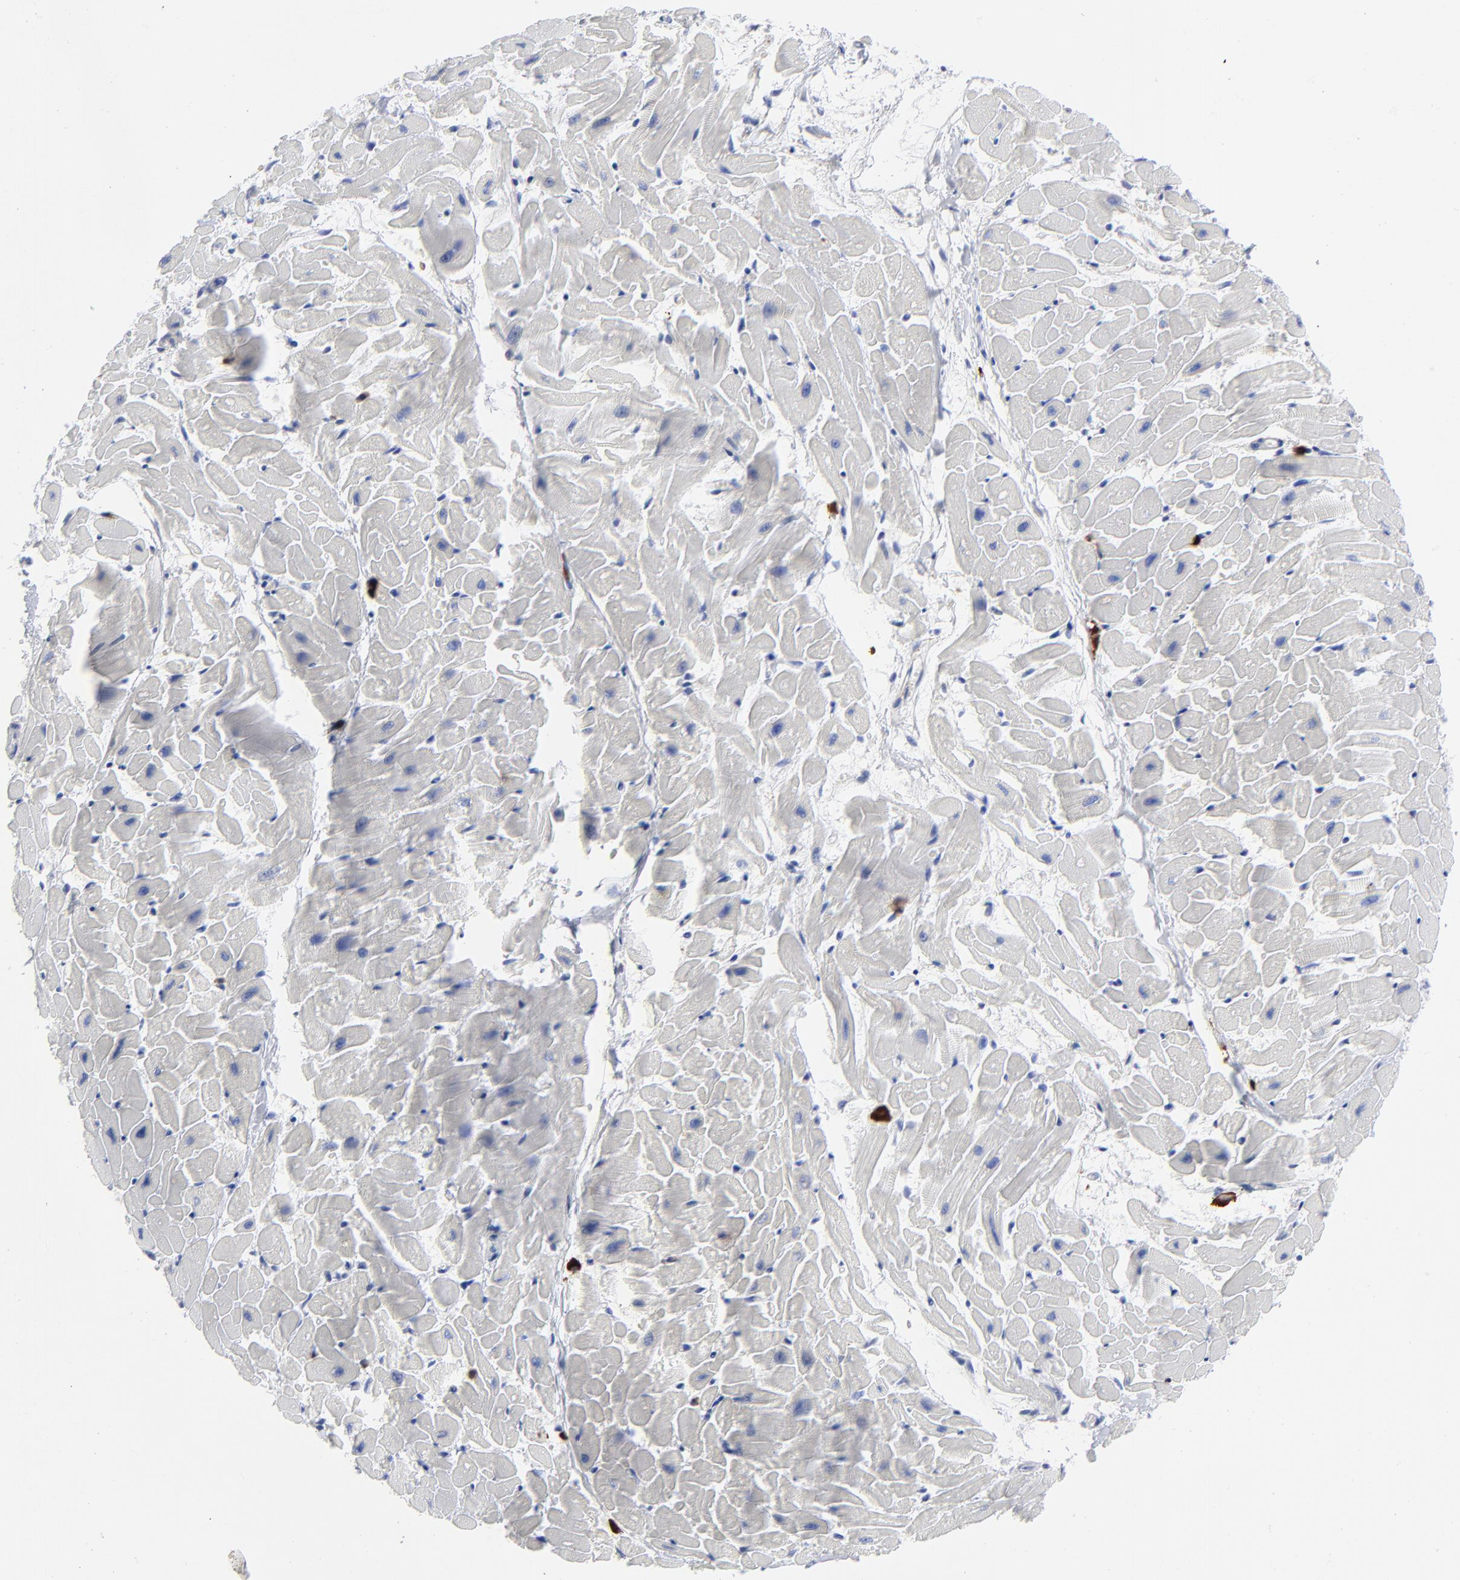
{"staining": {"intensity": "negative", "quantity": "none", "location": "none"}, "tissue": "heart muscle", "cell_type": "Cardiomyocytes", "image_type": "normal", "snomed": [{"axis": "morphology", "description": "Normal tissue, NOS"}, {"axis": "topography", "description": "Heart"}], "caption": "This micrograph is of normal heart muscle stained with immunohistochemistry to label a protein in brown with the nuclei are counter-stained blue. There is no expression in cardiomyocytes.", "gene": "TBXT", "patient": {"sex": "female", "age": 19}}